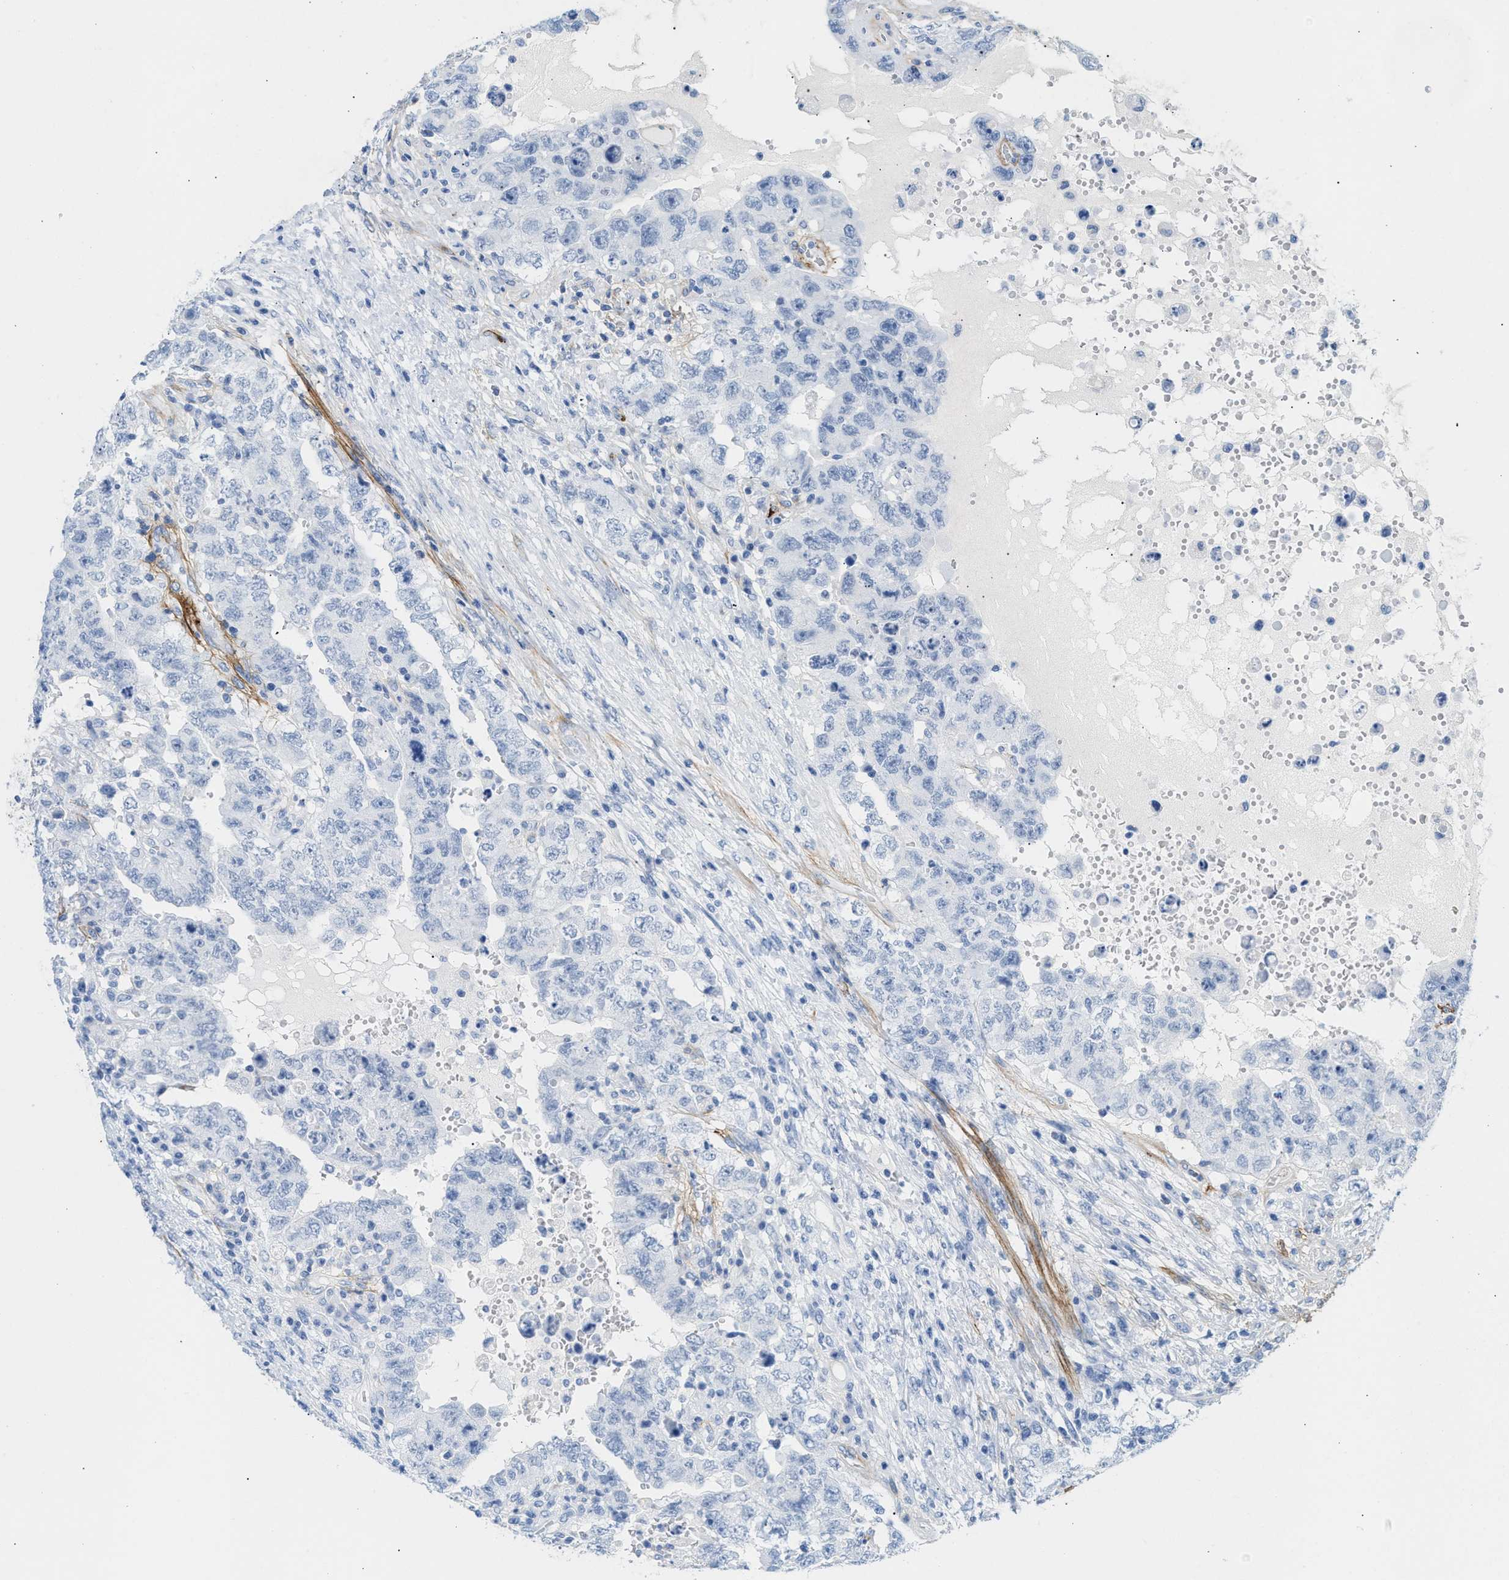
{"staining": {"intensity": "negative", "quantity": "none", "location": "none"}, "tissue": "testis cancer", "cell_type": "Tumor cells", "image_type": "cancer", "snomed": [{"axis": "morphology", "description": "Carcinoma, Embryonal, NOS"}, {"axis": "topography", "description": "Testis"}], "caption": "Immunohistochemical staining of human testis cancer exhibits no significant expression in tumor cells.", "gene": "TNR", "patient": {"sex": "male", "age": 26}}